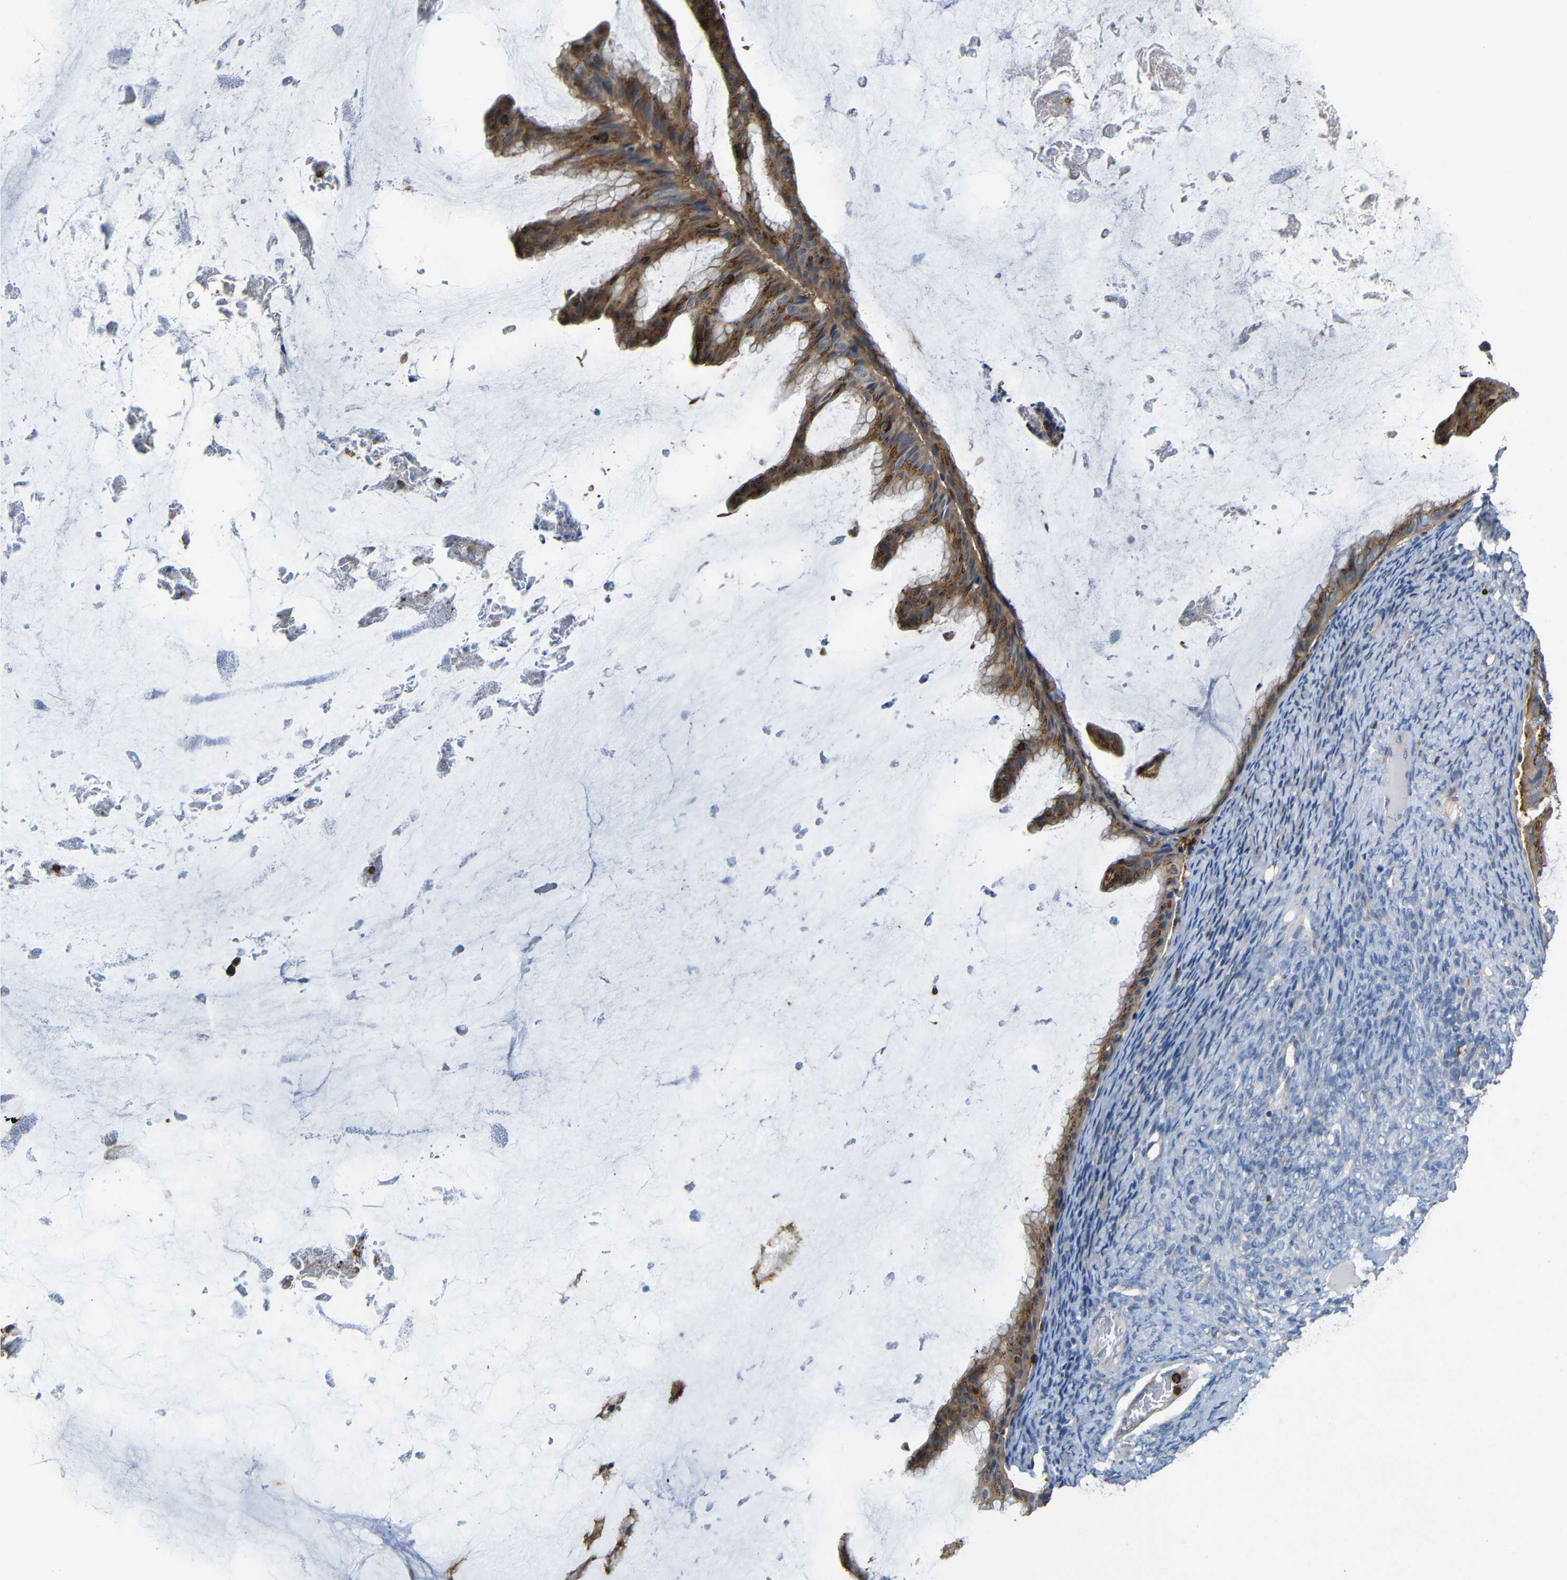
{"staining": {"intensity": "moderate", "quantity": ">75%", "location": "cytoplasmic/membranous"}, "tissue": "ovarian cancer", "cell_type": "Tumor cells", "image_type": "cancer", "snomed": [{"axis": "morphology", "description": "Cystadenocarcinoma, mucinous, NOS"}, {"axis": "topography", "description": "Ovary"}], "caption": "Brown immunohistochemical staining in human mucinous cystadenocarcinoma (ovarian) displays moderate cytoplasmic/membranous positivity in approximately >75% of tumor cells.", "gene": "P2RY12", "patient": {"sex": "female", "age": 61}}